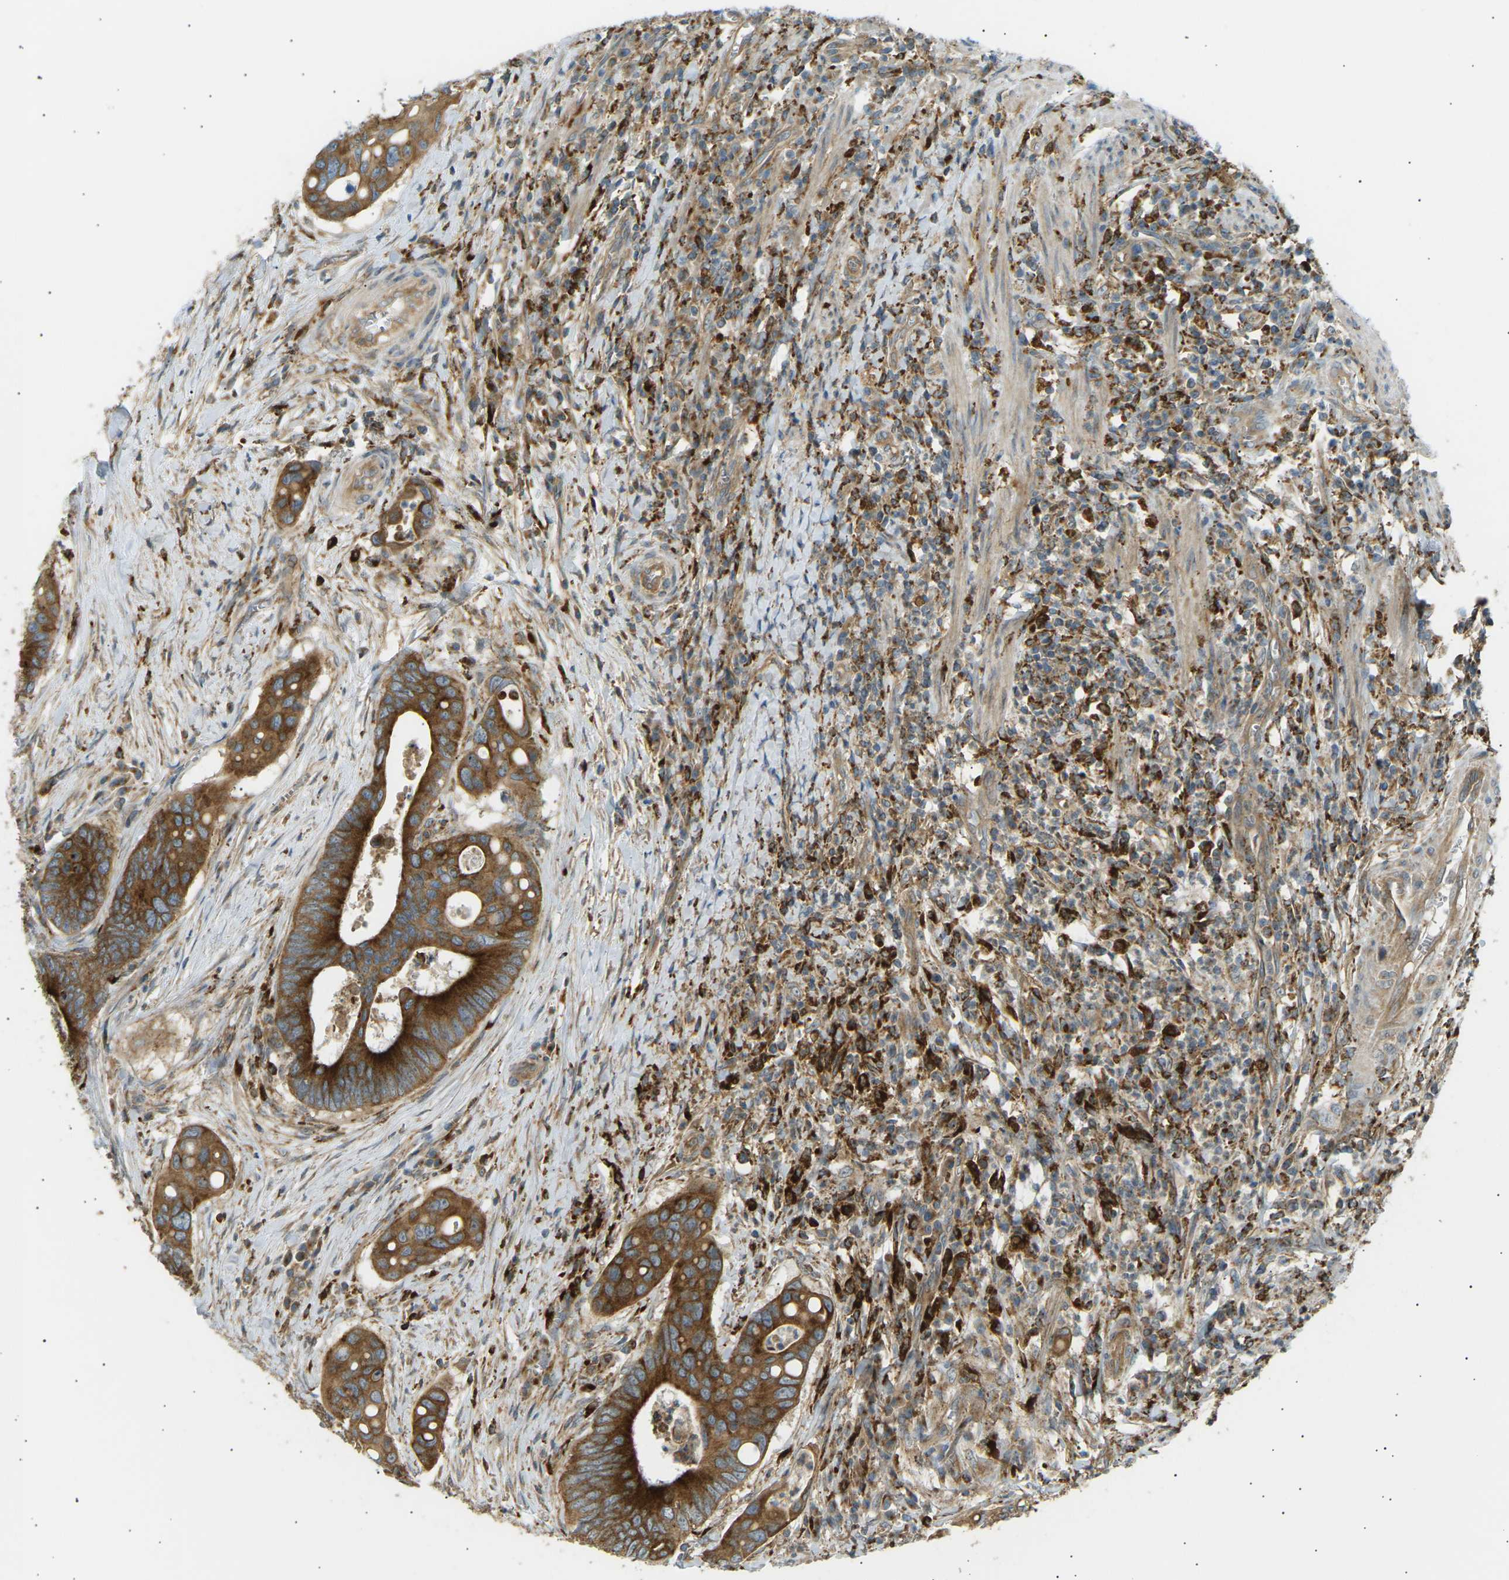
{"staining": {"intensity": "moderate", "quantity": ">75%", "location": "cytoplasmic/membranous"}, "tissue": "colorectal cancer", "cell_type": "Tumor cells", "image_type": "cancer", "snomed": [{"axis": "morphology", "description": "Inflammation, NOS"}, {"axis": "morphology", "description": "Adenocarcinoma, NOS"}, {"axis": "topography", "description": "Colon"}], "caption": "Approximately >75% of tumor cells in adenocarcinoma (colorectal) show moderate cytoplasmic/membranous protein positivity as visualized by brown immunohistochemical staining.", "gene": "CDK17", "patient": {"sex": "male", "age": 72}}